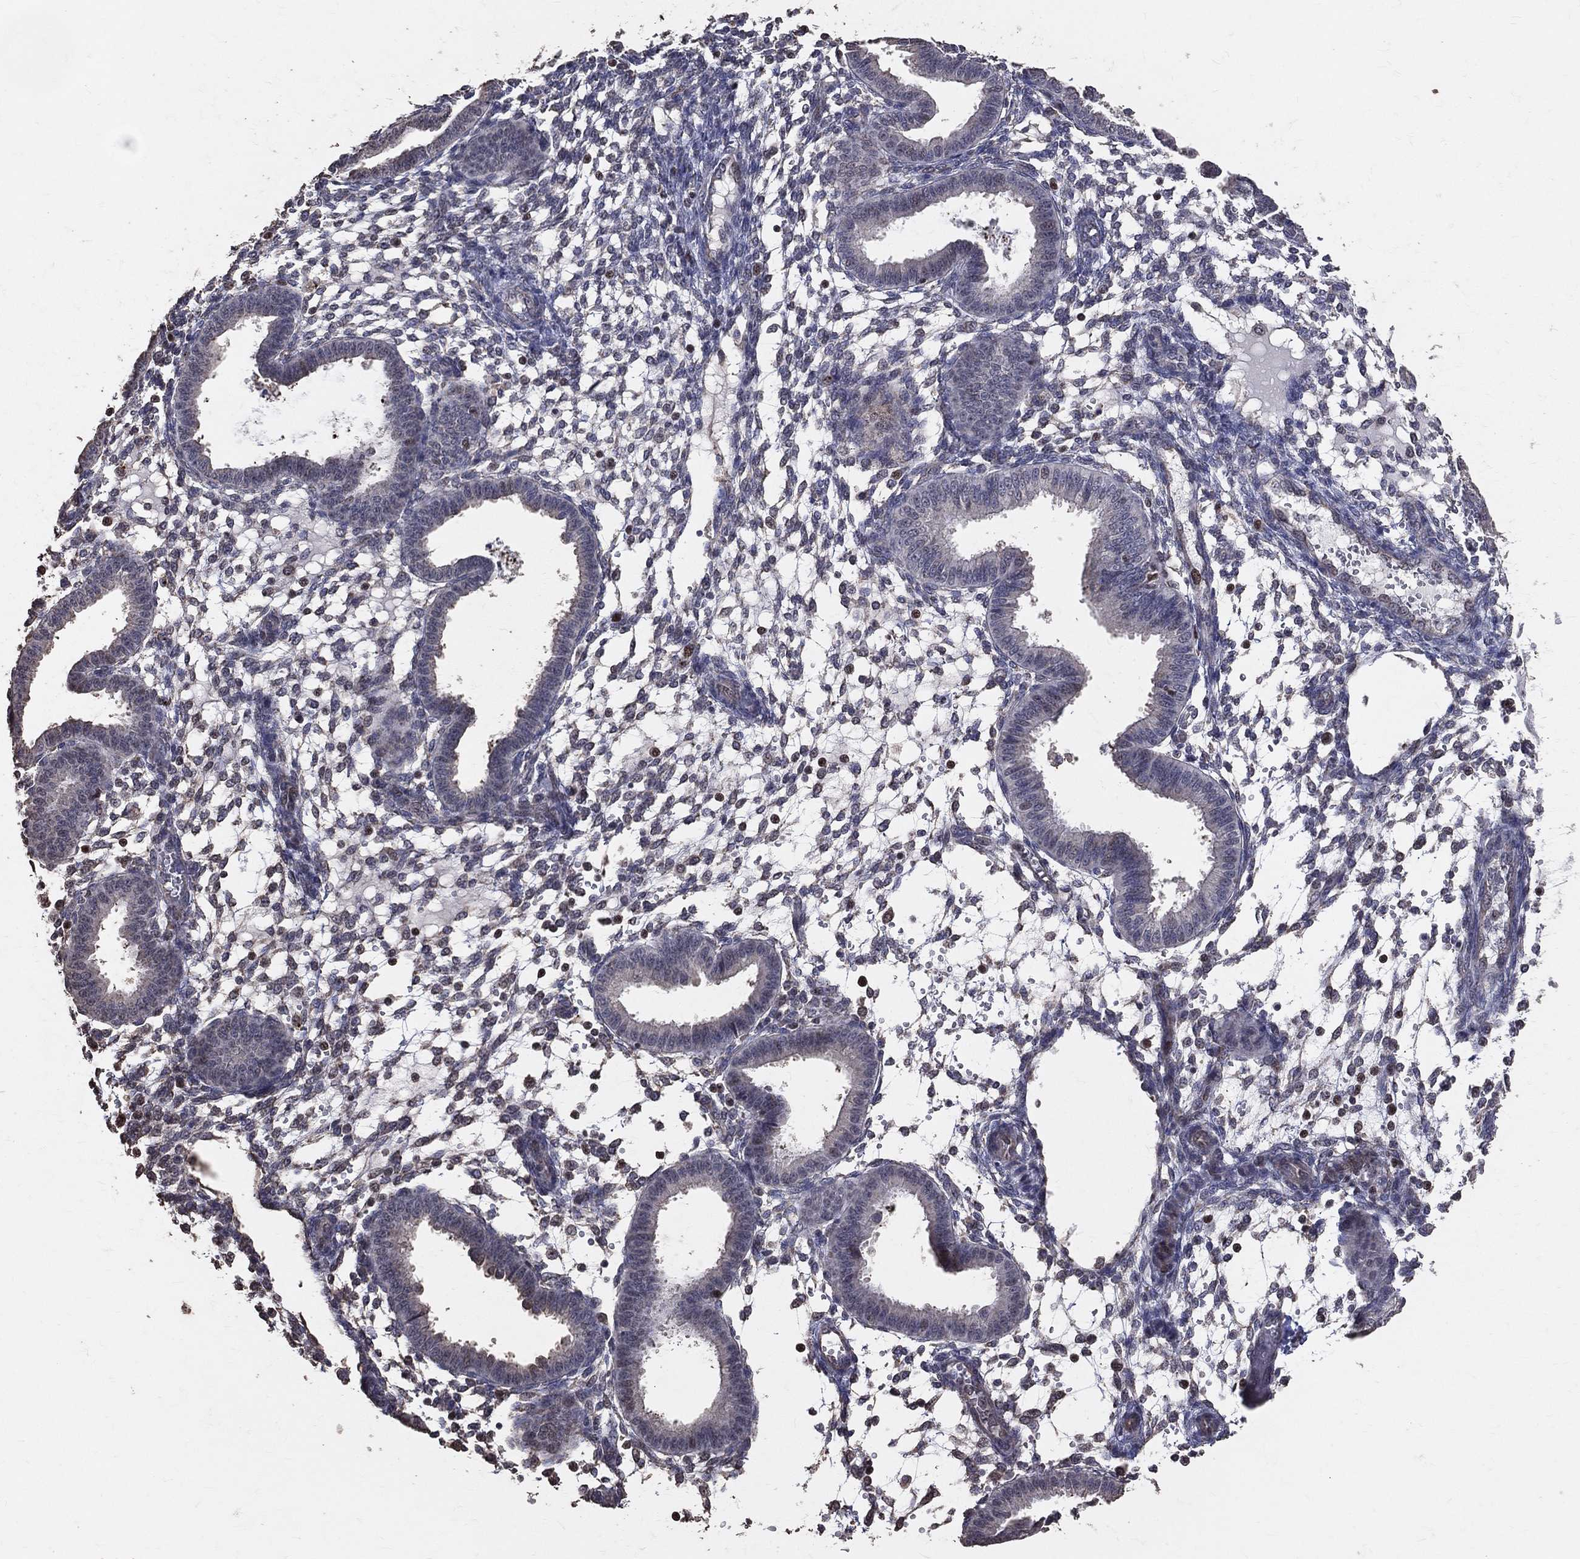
{"staining": {"intensity": "negative", "quantity": "none", "location": "none"}, "tissue": "endometrium", "cell_type": "Cells in endometrial stroma", "image_type": "normal", "snomed": [{"axis": "morphology", "description": "Normal tissue, NOS"}, {"axis": "topography", "description": "Endometrium"}], "caption": "Immunohistochemical staining of benign endometrium exhibits no significant staining in cells in endometrial stroma. (Immunohistochemistry (ihc), brightfield microscopy, high magnification).", "gene": "LY6K", "patient": {"sex": "female", "age": 43}}